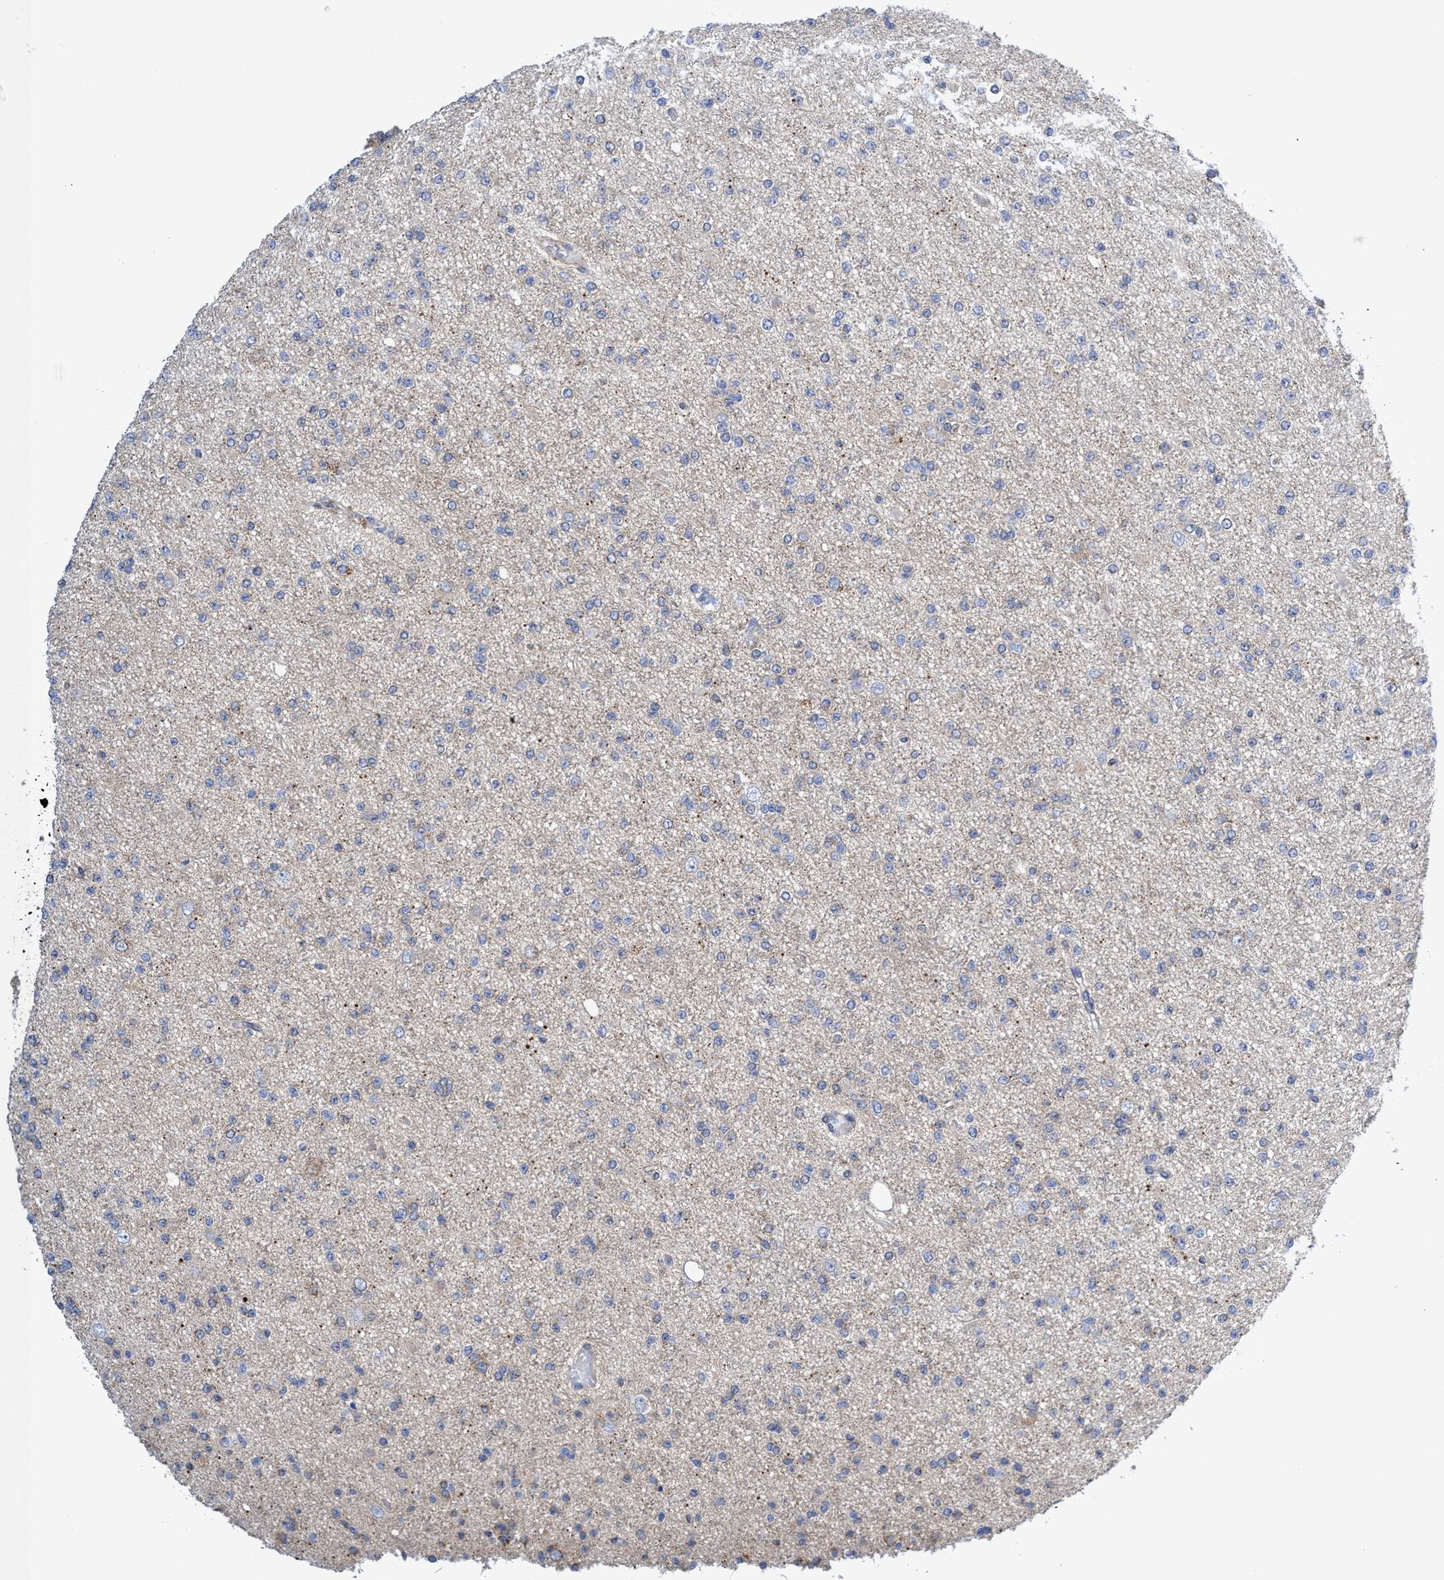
{"staining": {"intensity": "negative", "quantity": "none", "location": "none"}, "tissue": "glioma", "cell_type": "Tumor cells", "image_type": "cancer", "snomed": [{"axis": "morphology", "description": "Glioma, malignant, Low grade"}, {"axis": "topography", "description": "Brain"}], "caption": "Immunohistochemistry (IHC) image of human malignant glioma (low-grade) stained for a protein (brown), which displays no staining in tumor cells.", "gene": "CRYZ", "patient": {"sex": "female", "age": 22}}